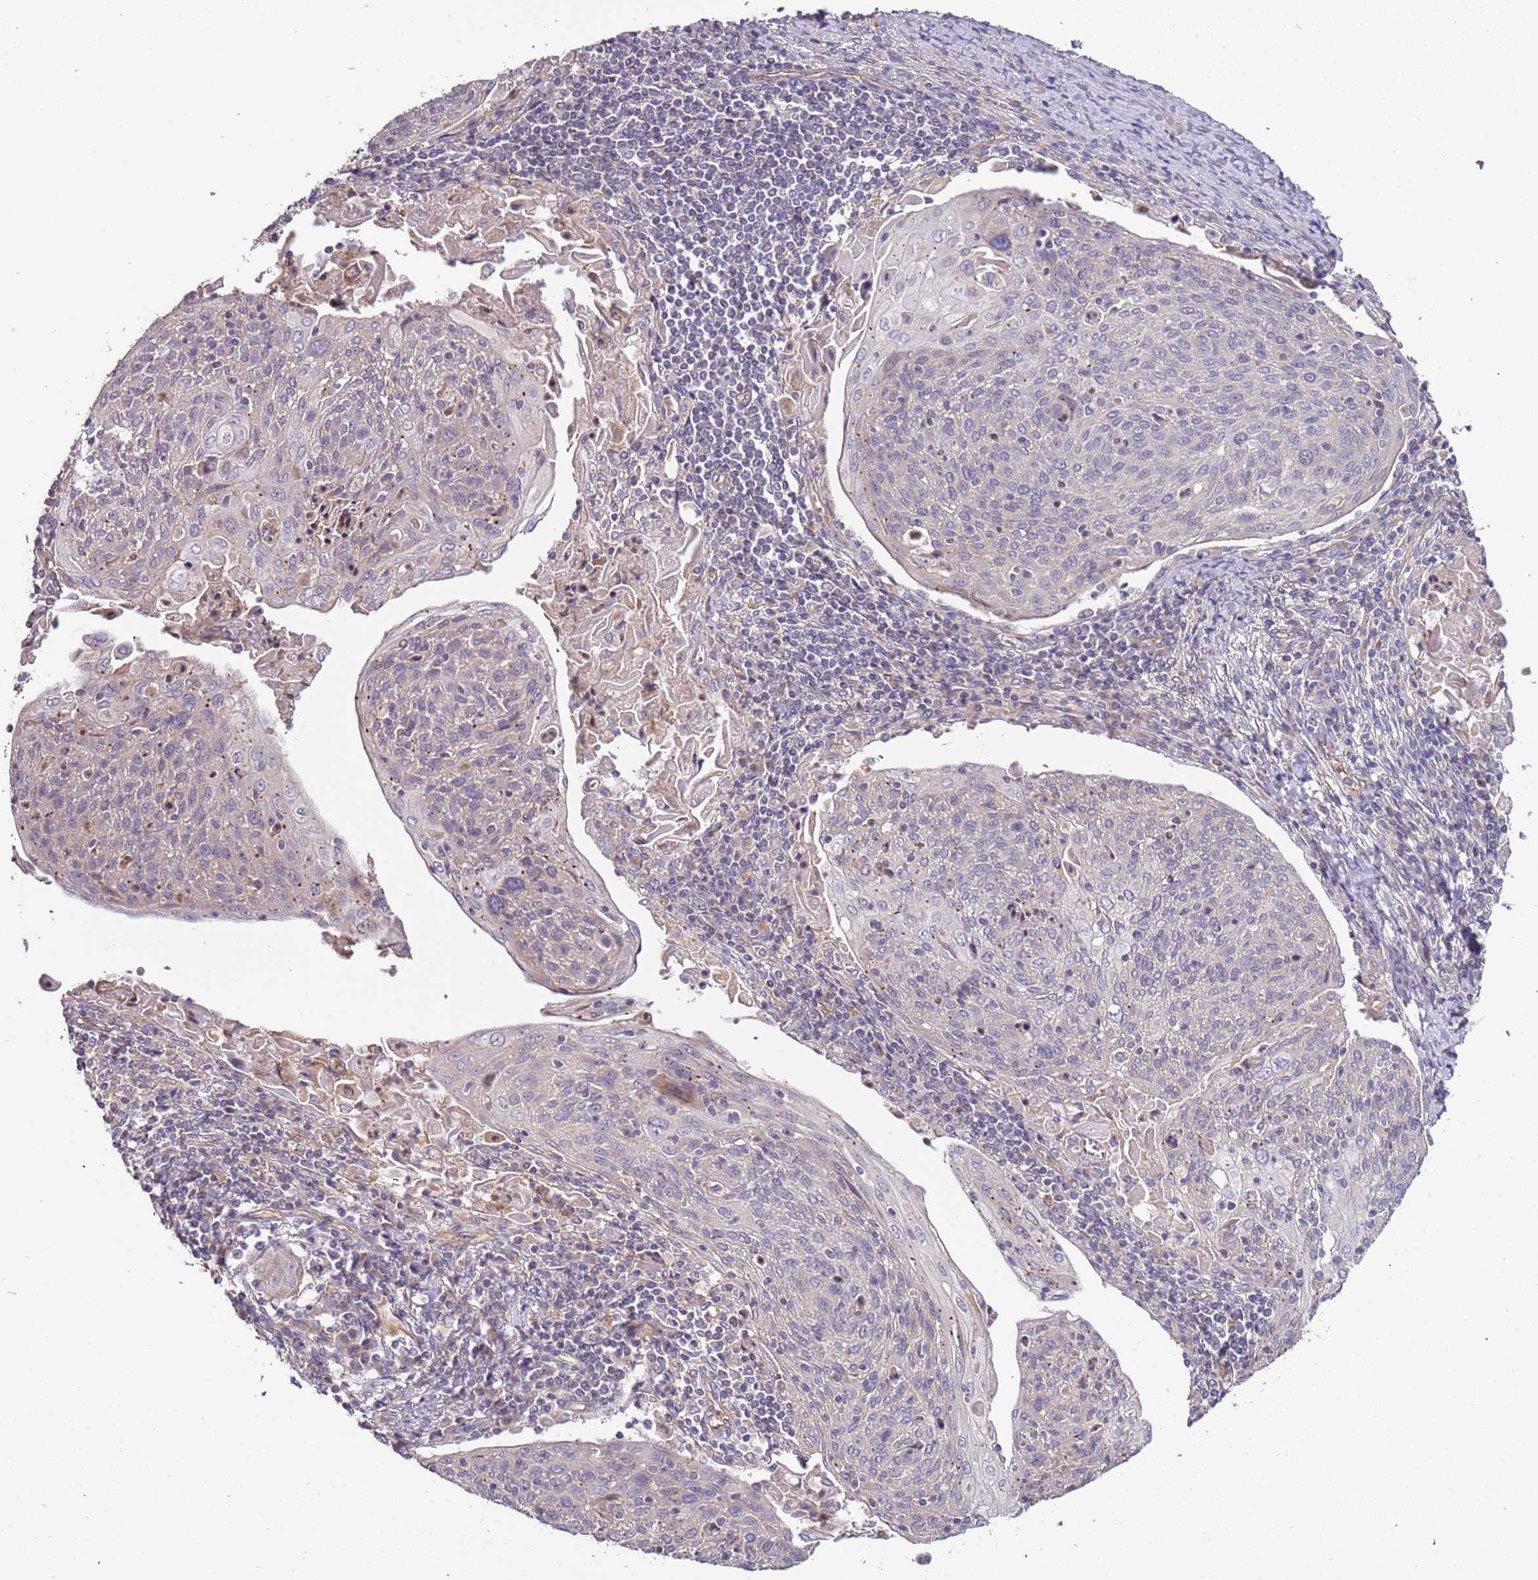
{"staining": {"intensity": "negative", "quantity": "none", "location": "none"}, "tissue": "cervical cancer", "cell_type": "Tumor cells", "image_type": "cancer", "snomed": [{"axis": "morphology", "description": "Squamous cell carcinoma, NOS"}, {"axis": "topography", "description": "Cervix"}], "caption": "Immunohistochemistry (IHC) image of neoplastic tissue: cervical squamous cell carcinoma stained with DAB (3,3'-diaminobenzidine) reveals no significant protein staining in tumor cells.", "gene": "LAMB4", "patient": {"sex": "female", "age": 67}}